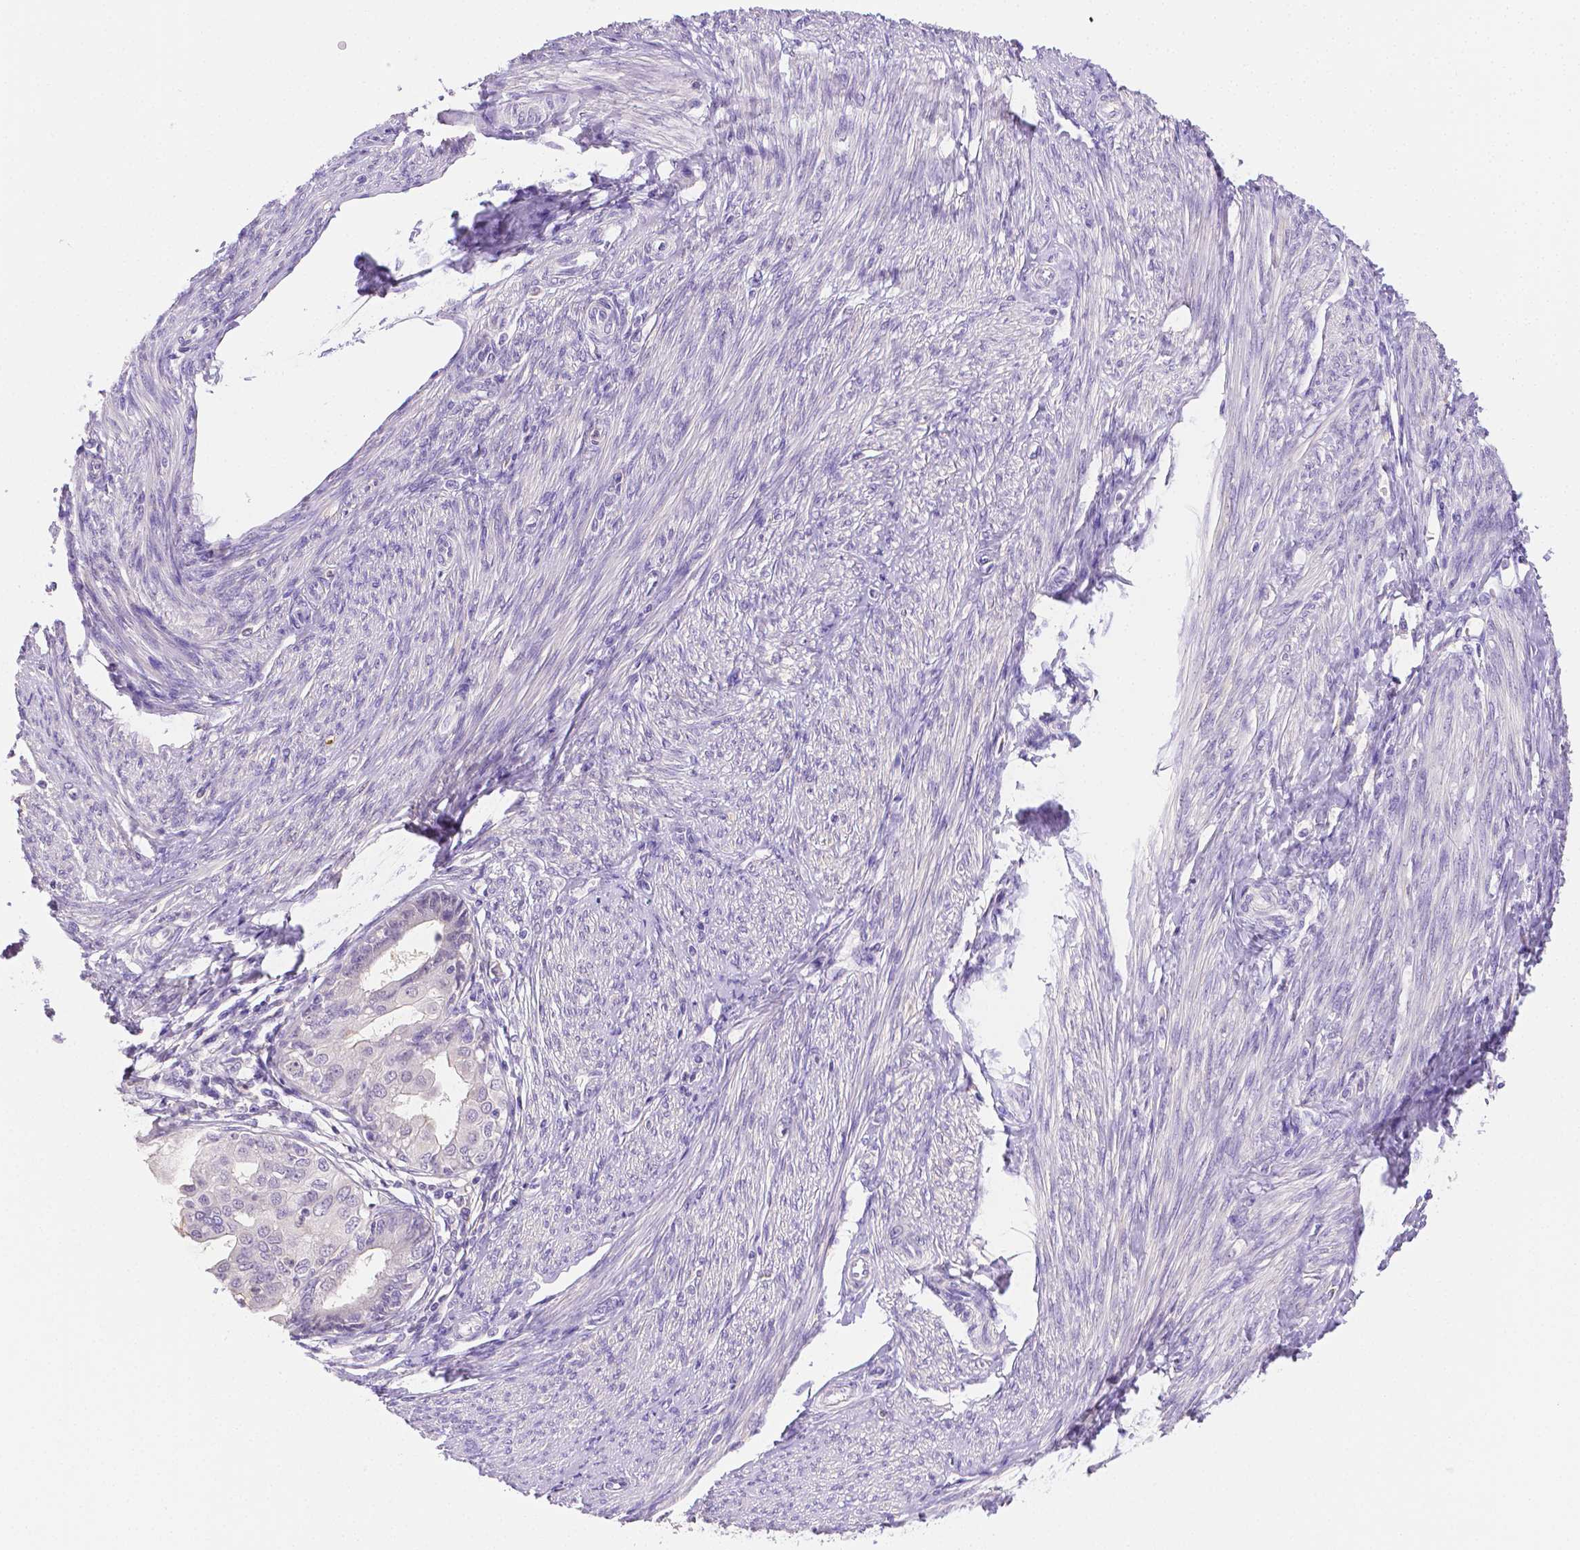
{"staining": {"intensity": "negative", "quantity": "none", "location": "none"}, "tissue": "endometrial cancer", "cell_type": "Tumor cells", "image_type": "cancer", "snomed": [{"axis": "morphology", "description": "Adenocarcinoma, NOS"}, {"axis": "topography", "description": "Endometrium"}], "caption": "This histopathology image is of adenocarcinoma (endometrial) stained with immunohistochemistry (IHC) to label a protein in brown with the nuclei are counter-stained blue. There is no positivity in tumor cells.", "gene": "NXPH2", "patient": {"sex": "female", "age": 68}}